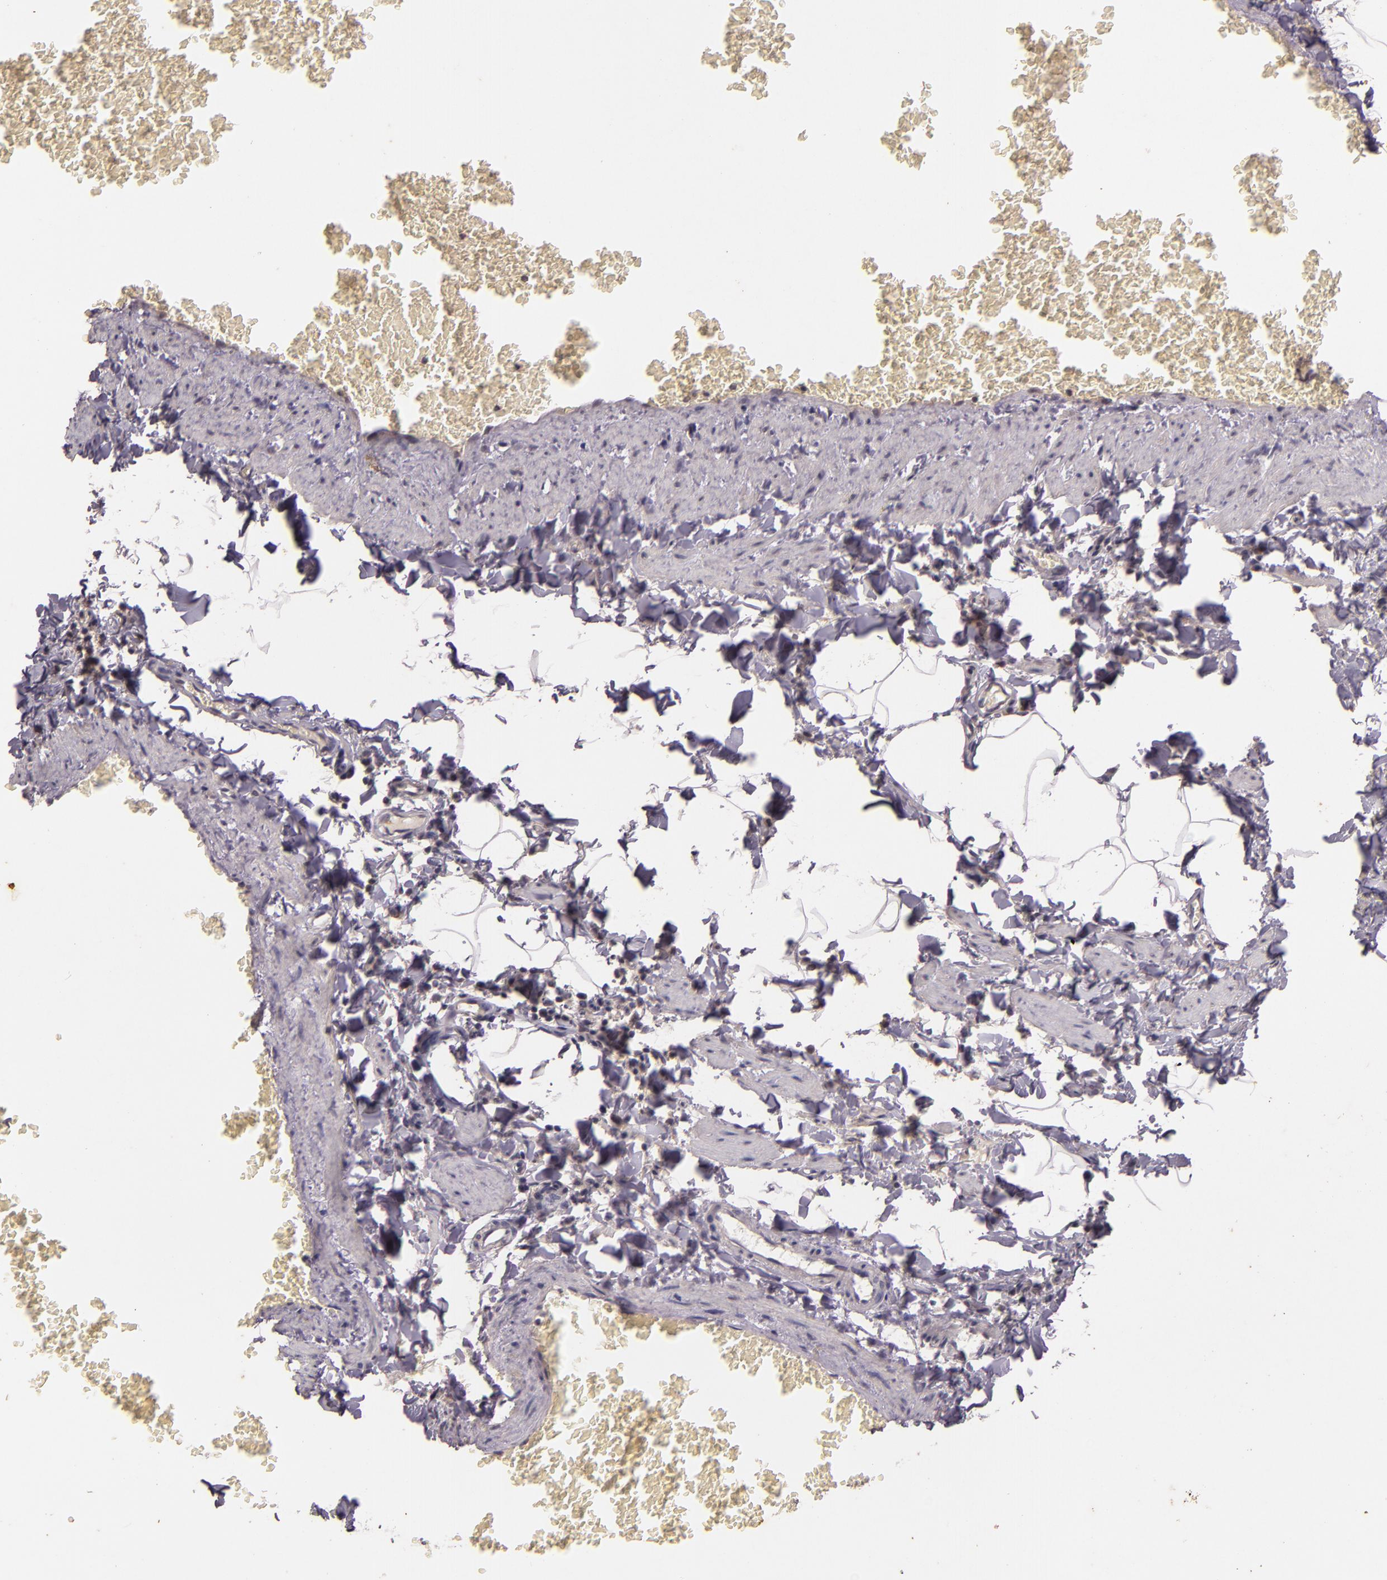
{"staining": {"intensity": "weak", "quantity": "25%-75%", "location": "cytoplasmic/membranous"}, "tissue": "adipose tissue", "cell_type": "Adipocytes", "image_type": "normal", "snomed": [{"axis": "morphology", "description": "Normal tissue, NOS"}, {"axis": "topography", "description": "Vascular tissue"}], "caption": "A micrograph of adipose tissue stained for a protein demonstrates weak cytoplasmic/membranous brown staining in adipocytes.", "gene": "TFF1", "patient": {"sex": "male", "age": 41}}